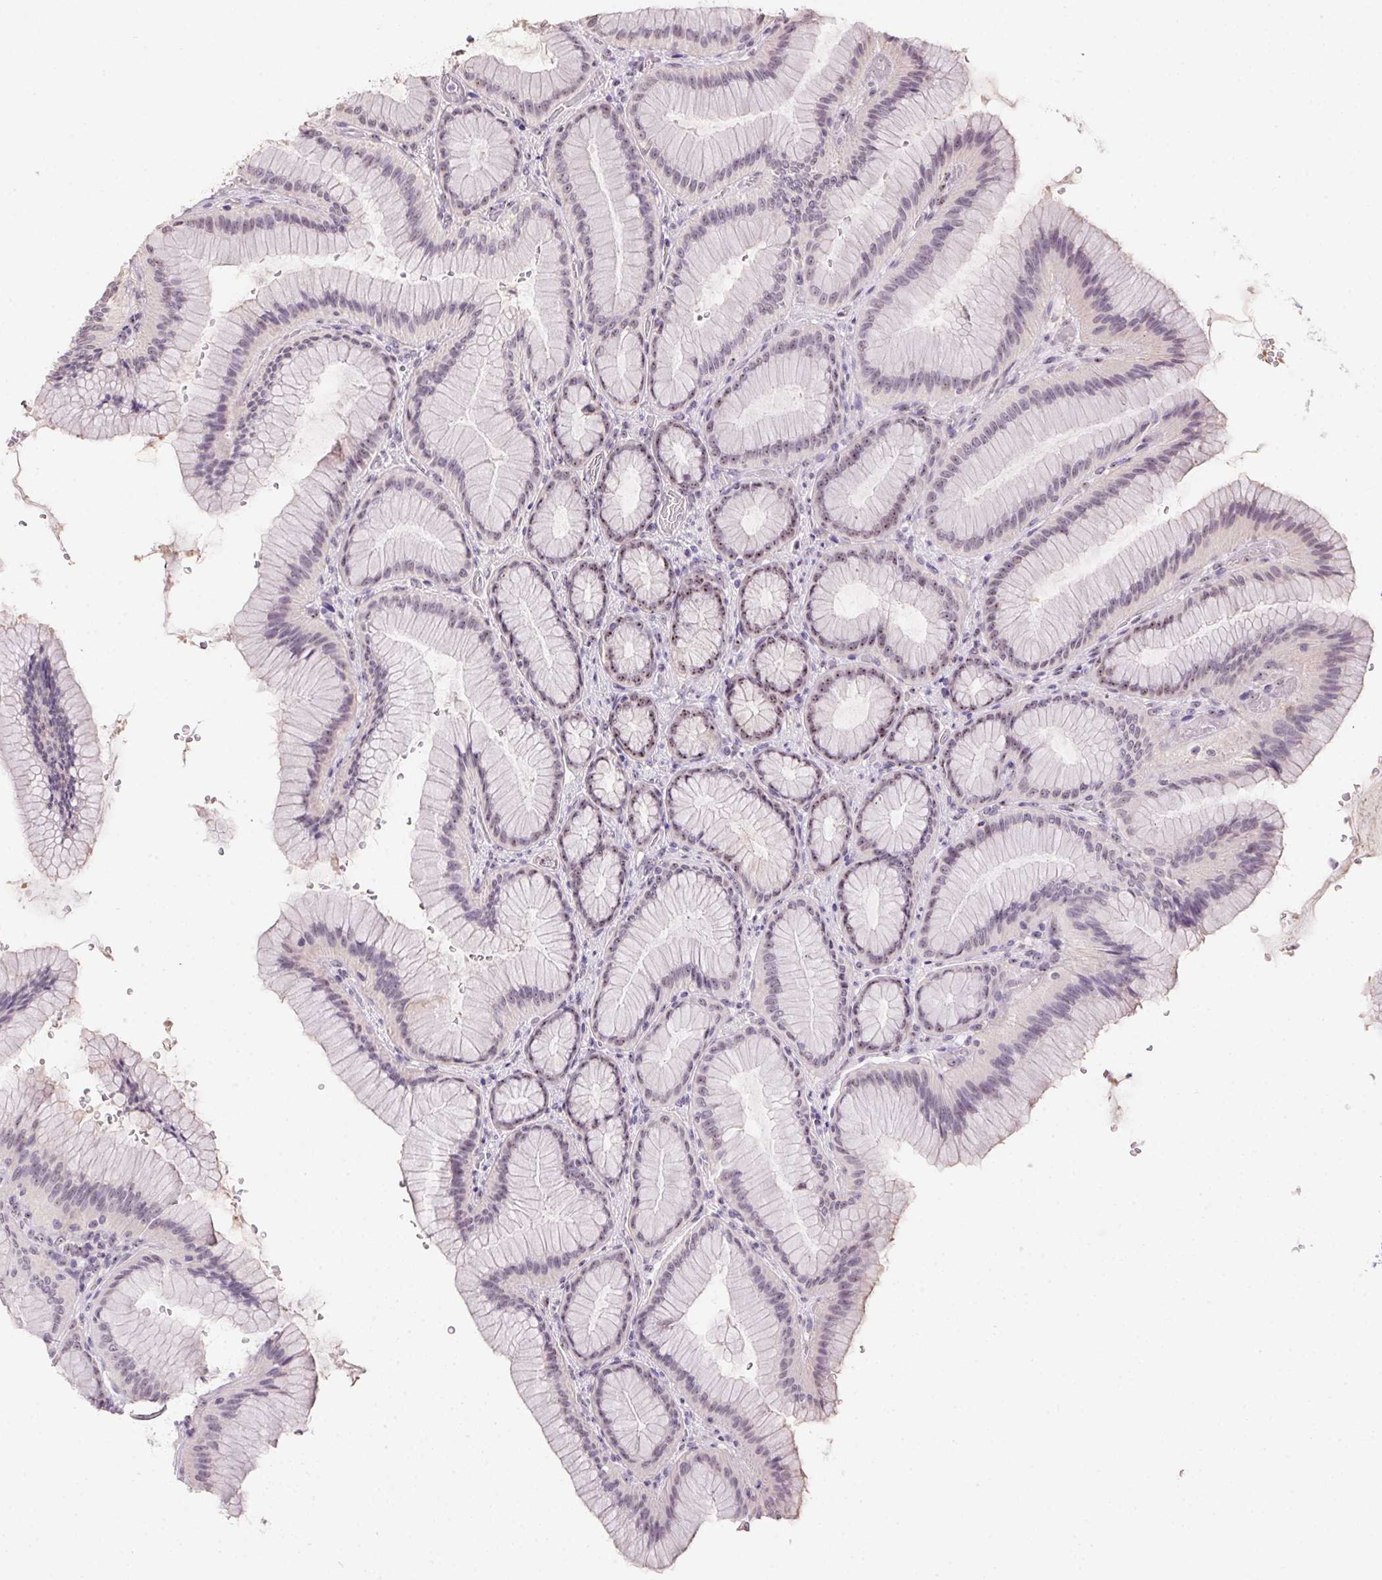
{"staining": {"intensity": "weak", "quantity": "25%-75%", "location": "nuclear"}, "tissue": "stomach", "cell_type": "Glandular cells", "image_type": "normal", "snomed": [{"axis": "morphology", "description": "Normal tissue, NOS"}, {"axis": "morphology", "description": "Adenocarcinoma, NOS"}, {"axis": "morphology", "description": "Adenocarcinoma, High grade"}, {"axis": "topography", "description": "Stomach, upper"}, {"axis": "topography", "description": "Stomach"}], "caption": "This image displays IHC staining of normal stomach, with low weak nuclear positivity in approximately 25%-75% of glandular cells.", "gene": "BATF2", "patient": {"sex": "female", "age": 65}}